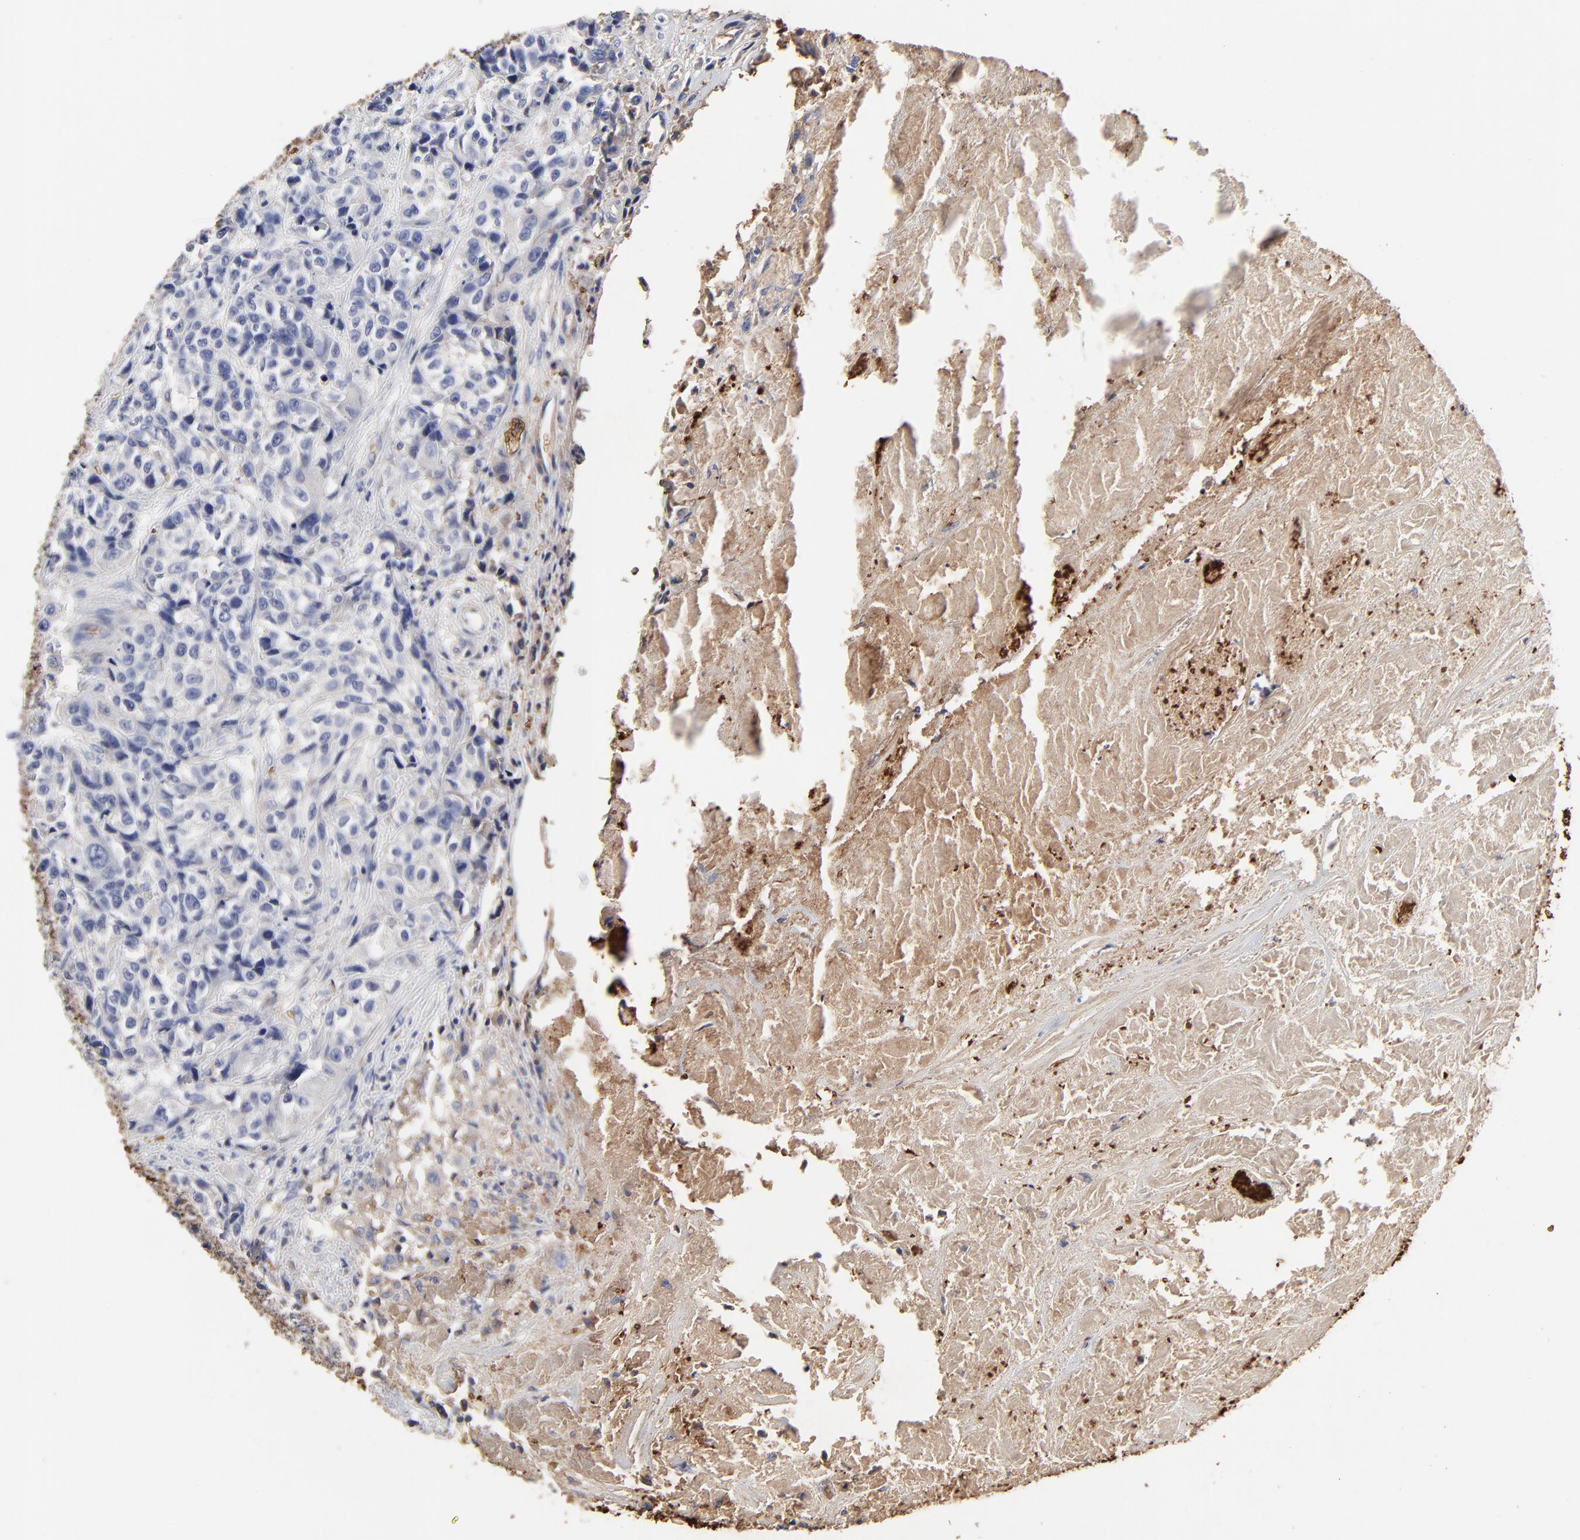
{"staining": {"intensity": "negative", "quantity": "none", "location": "none"}, "tissue": "urothelial cancer", "cell_type": "Tumor cells", "image_type": "cancer", "snomed": [{"axis": "morphology", "description": "Urothelial carcinoma, High grade"}, {"axis": "topography", "description": "Urinary bladder"}], "caption": "This is an immunohistochemistry micrograph of human urothelial cancer. There is no staining in tumor cells.", "gene": "PAG1", "patient": {"sex": "female", "age": 81}}